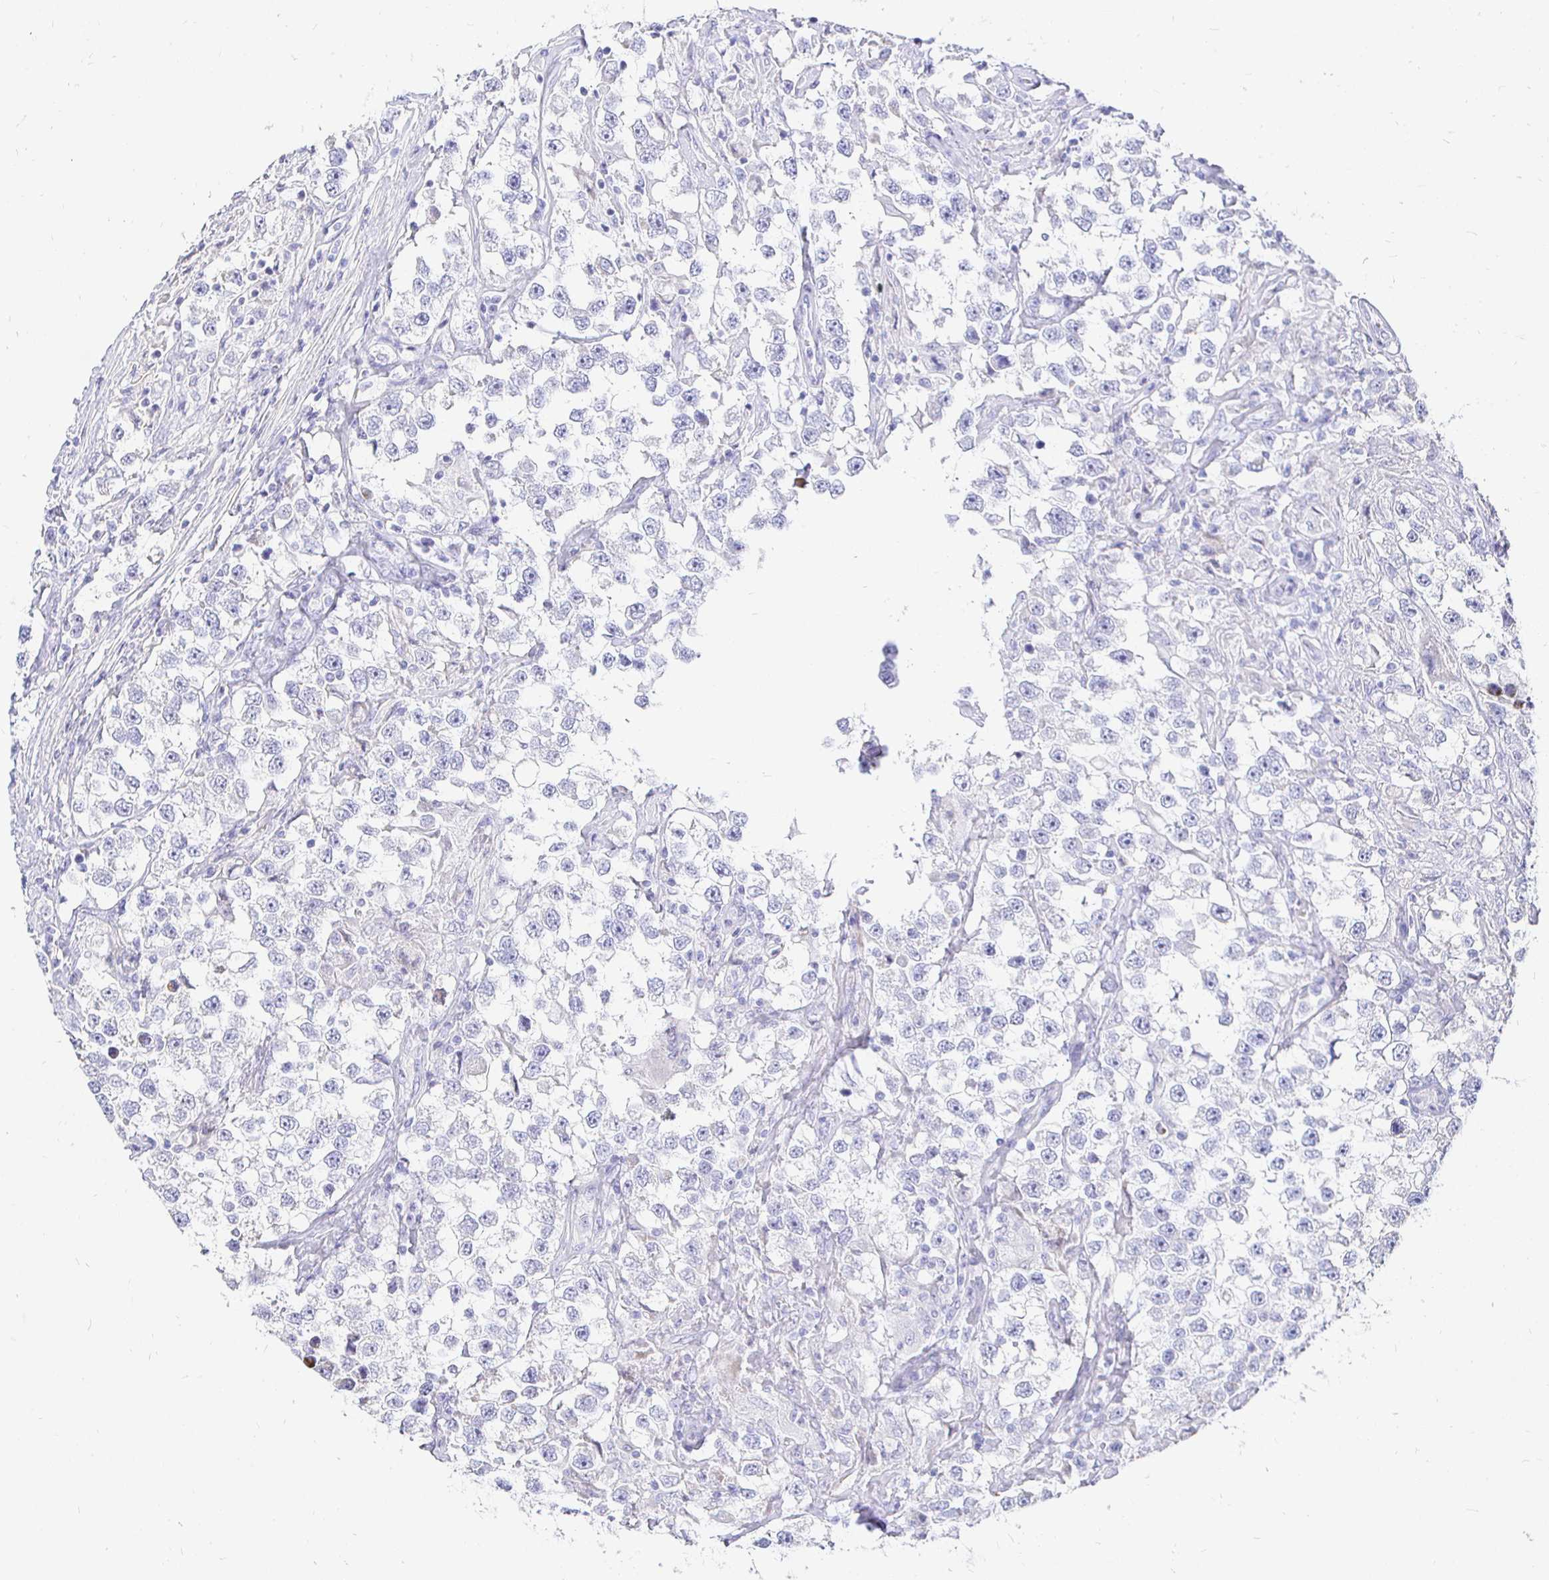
{"staining": {"intensity": "negative", "quantity": "none", "location": "none"}, "tissue": "testis cancer", "cell_type": "Tumor cells", "image_type": "cancer", "snomed": [{"axis": "morphology", "description": "Seminoma, NOS"}, {"axis": "topography", "description": "Testis"}], "caption": "A photomicrograph of seminoma (testis) stained for a protein exhibits no brown staining in tumor cells. The staining was performed using DAB to visualize the protein expression in brown, while the nuclei were stained in blue with hematoxylin (Magnification: 20x).", "gene": "CR2", "patient": {"sex": "male", "age": 46}}